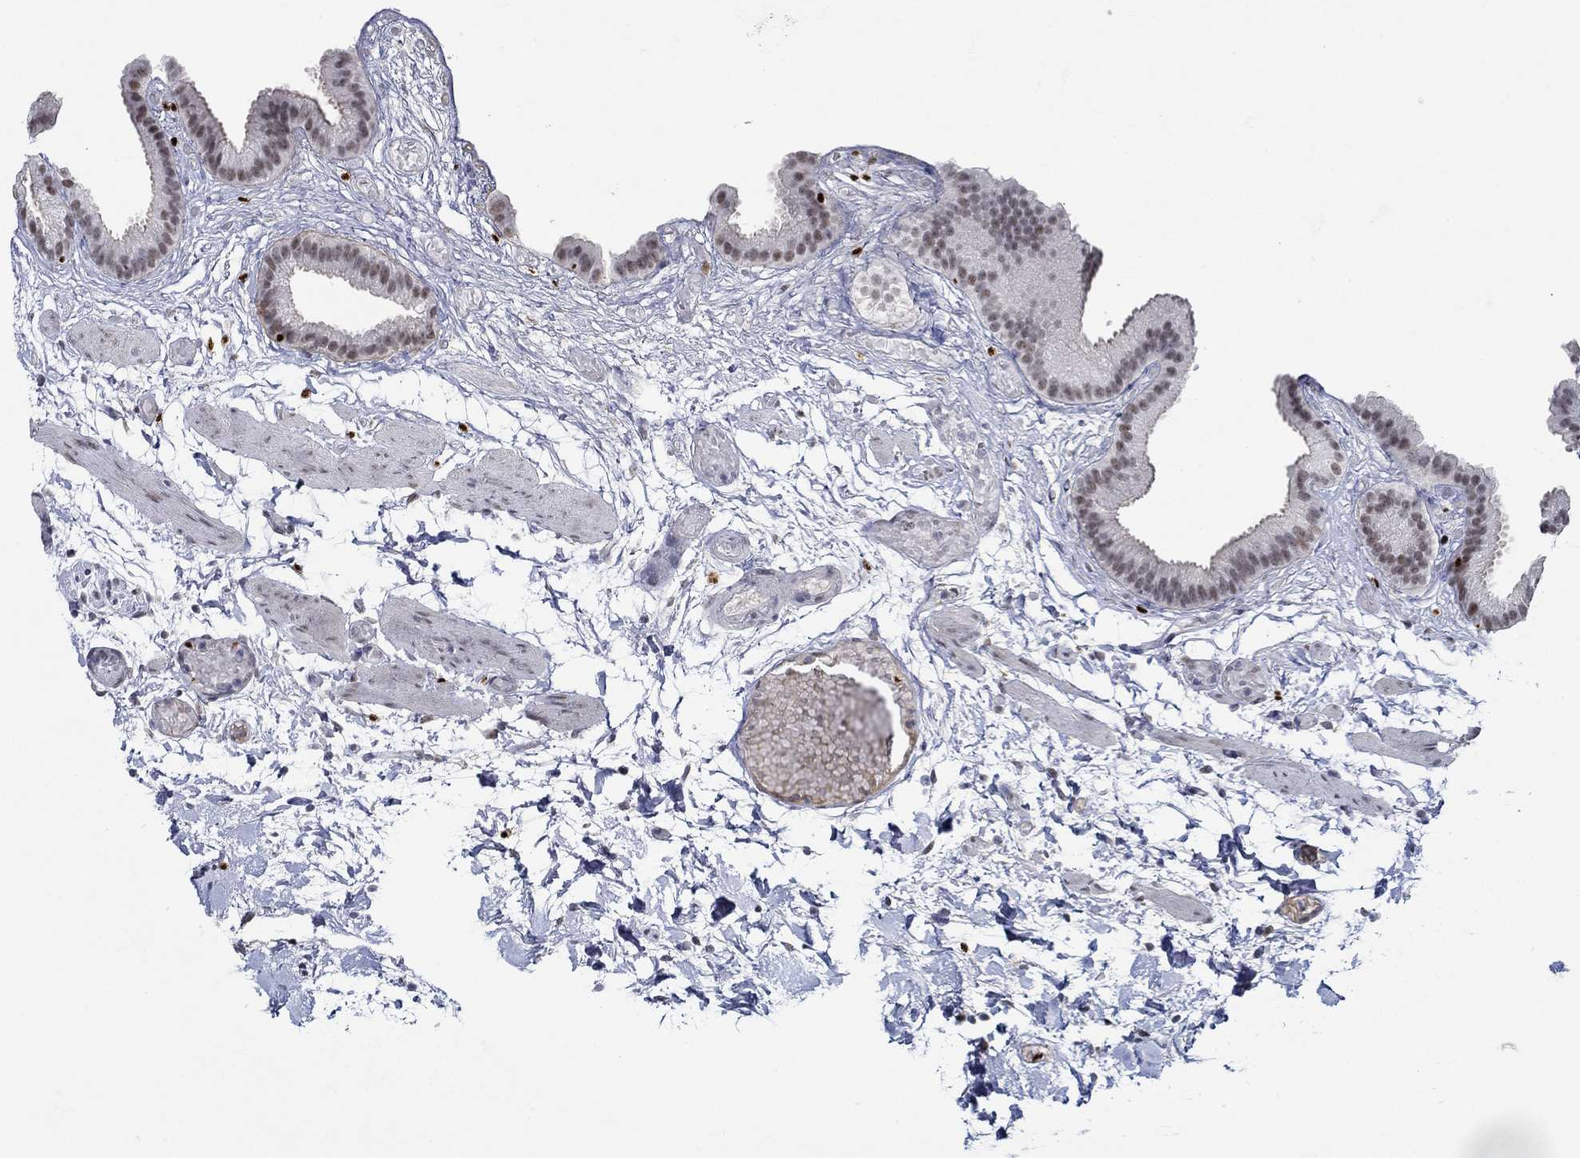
{"staining": {"intensity": "moderate", "quantity": "25%-75%", "location": "nuclear"}, "tissue": "gallbladder", "cell_type": "Glandular cells", "image_type": "normal", "snomed": [{"axis": "morphology", "description": "Normal tissue, NOS"}, {"axis": "topography", "description": "Gallbladder"}], "caption": "Moderate nuclear protein expression is appreciated in approximately 25%-75% of glandular cells in gallbladder. (DAB (3,3'-diaminobenzidine) IHC, brown staining for protein, blue staining for nuclei).", "gene": "GATA2", "patient": {"sex": "female", "age": 45}}